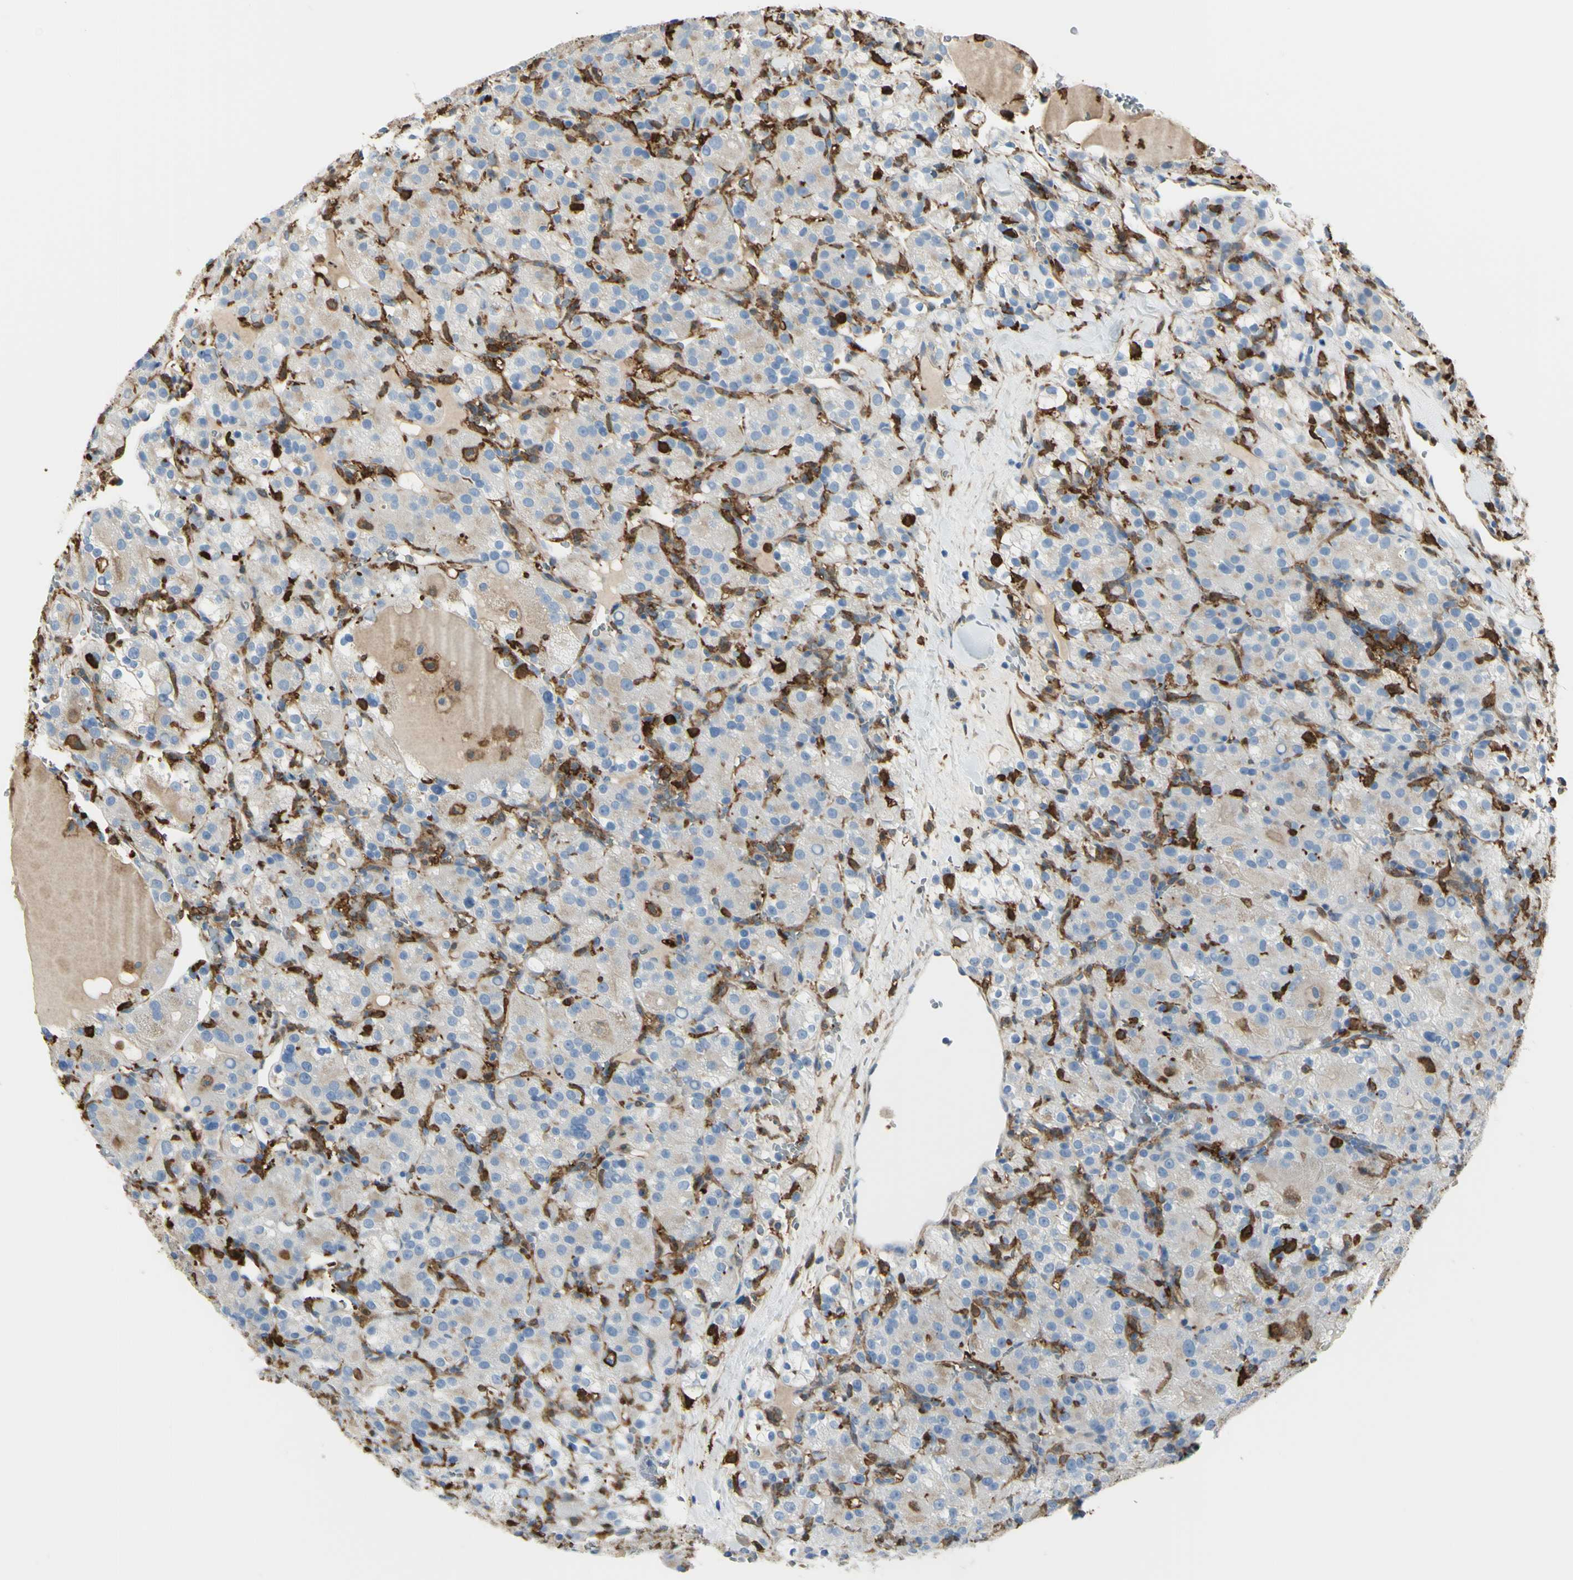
{"staining": {"intensity": "weak", "quantity": ">75%", "location": "cytoplasmic/membranous"}, "tissue": "renal cancer", "cell_type": "Tumor cells", "image_type": "cancer", "snomed": [{"axis": "morphology", "description": "Normal tissue, NOS"}, {"axis": "morphology", "description": "Adenocarcinoma, NOS"}, {"axis": "topography", "description": "Kidney"}], "caption": "Weak cytoplasmic/membranous staining is appreciated in approximately >75% of tumor cells in renal cancer. Using DAB (brown) and hematoxylin (blue) stains, captured at high magnification using brightfield microscopy.", "gene": "GSN", "patient": {"sex": "male", "age": 61}}